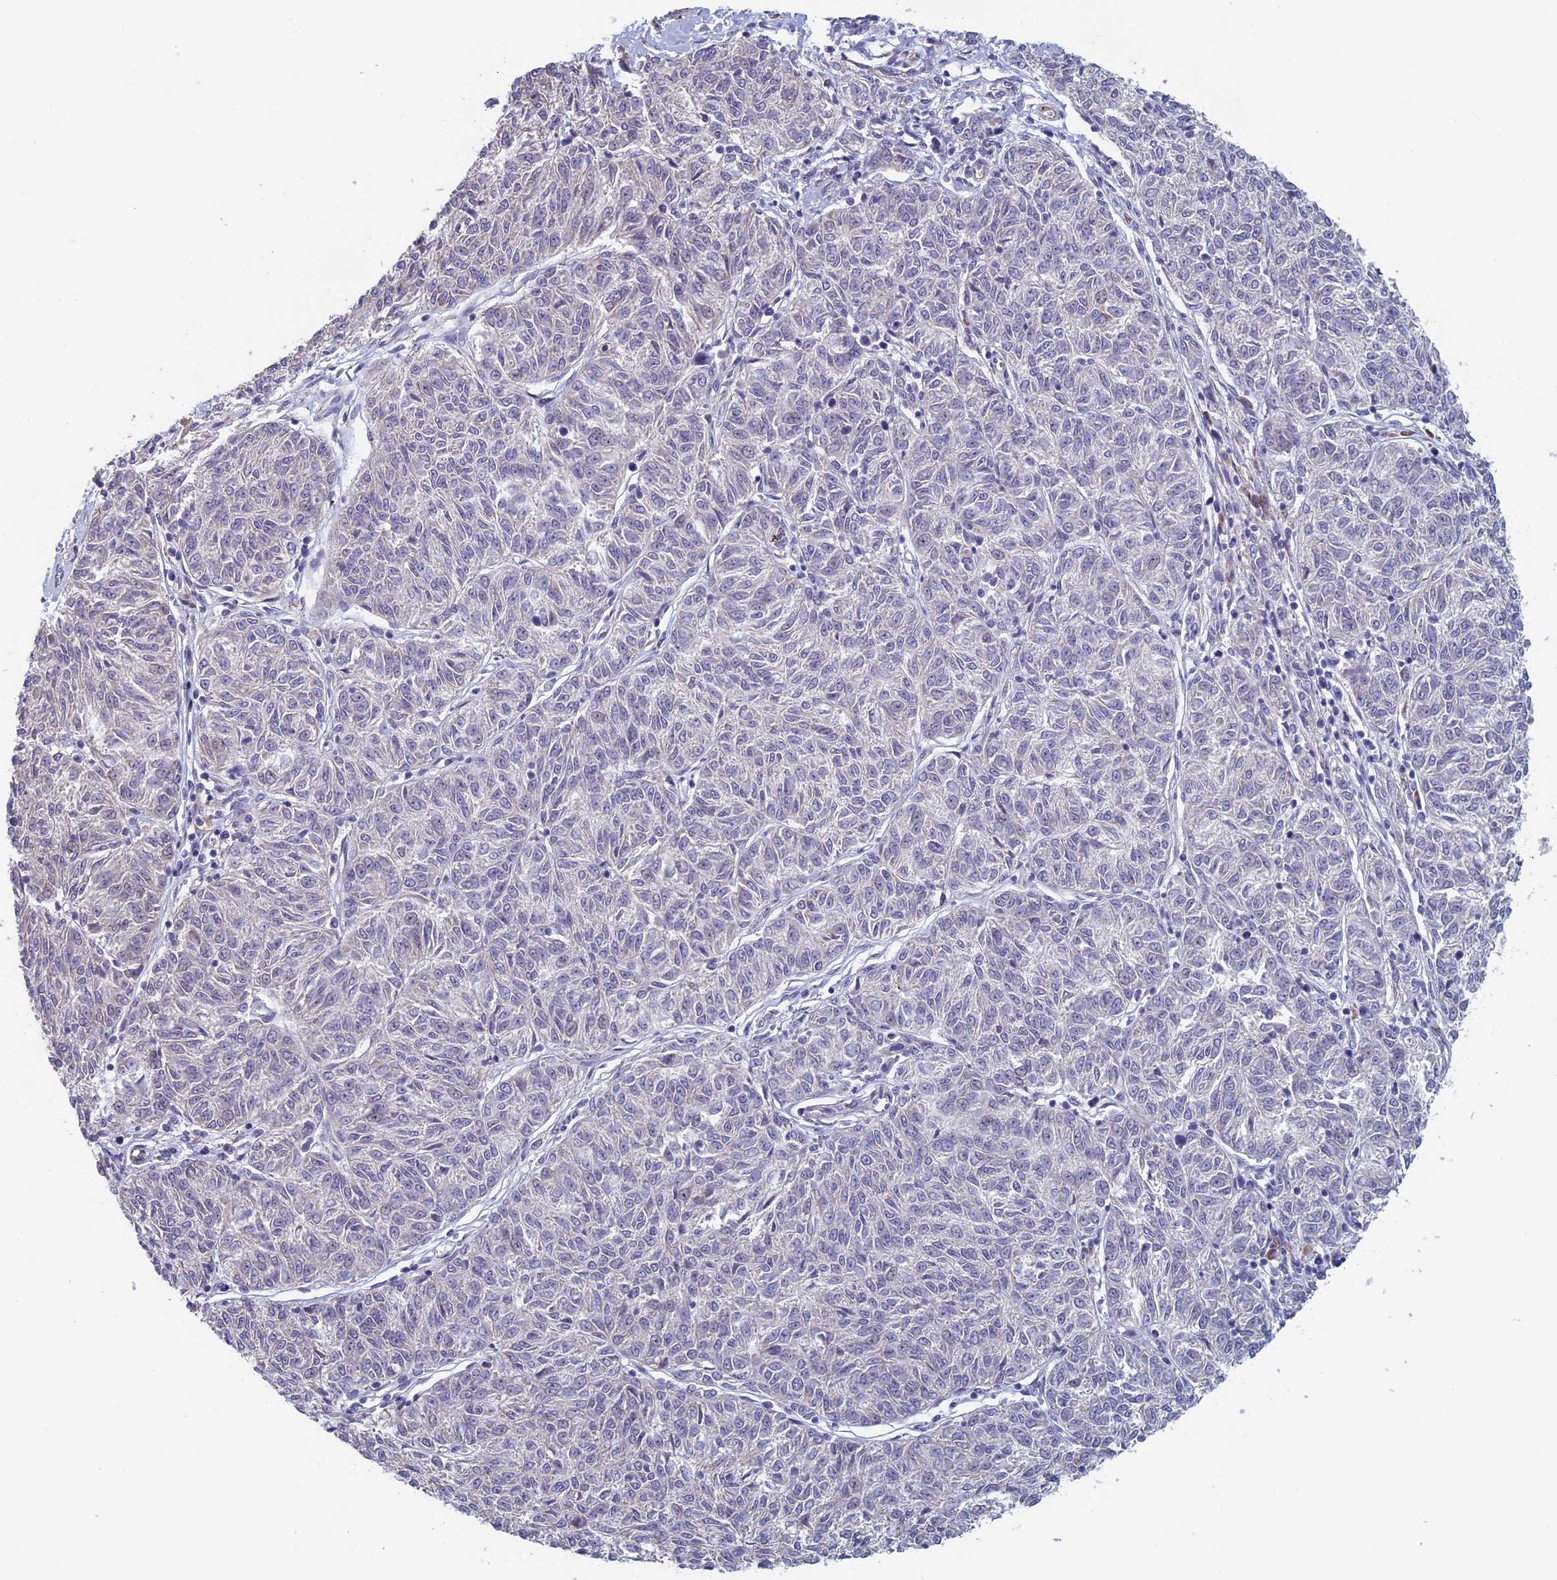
{"staining": {"intensity": "negative", "quantity": "none", "location": "none"}, "tissue": "melanoma", "cell_type": "Tumor cells", "image_type": "cancer", "snomed": [{"axis": "morphology", "description": "Malignant melanoma, NOS"}, {"axis": "topography", "description": "Skin"}], "caption": "Melanoma was stained to show a protein in brown. There is no significant staining in tumor cells.", "gene": "BCL2L10", "patient": {"sex": "female", "age": 72}}